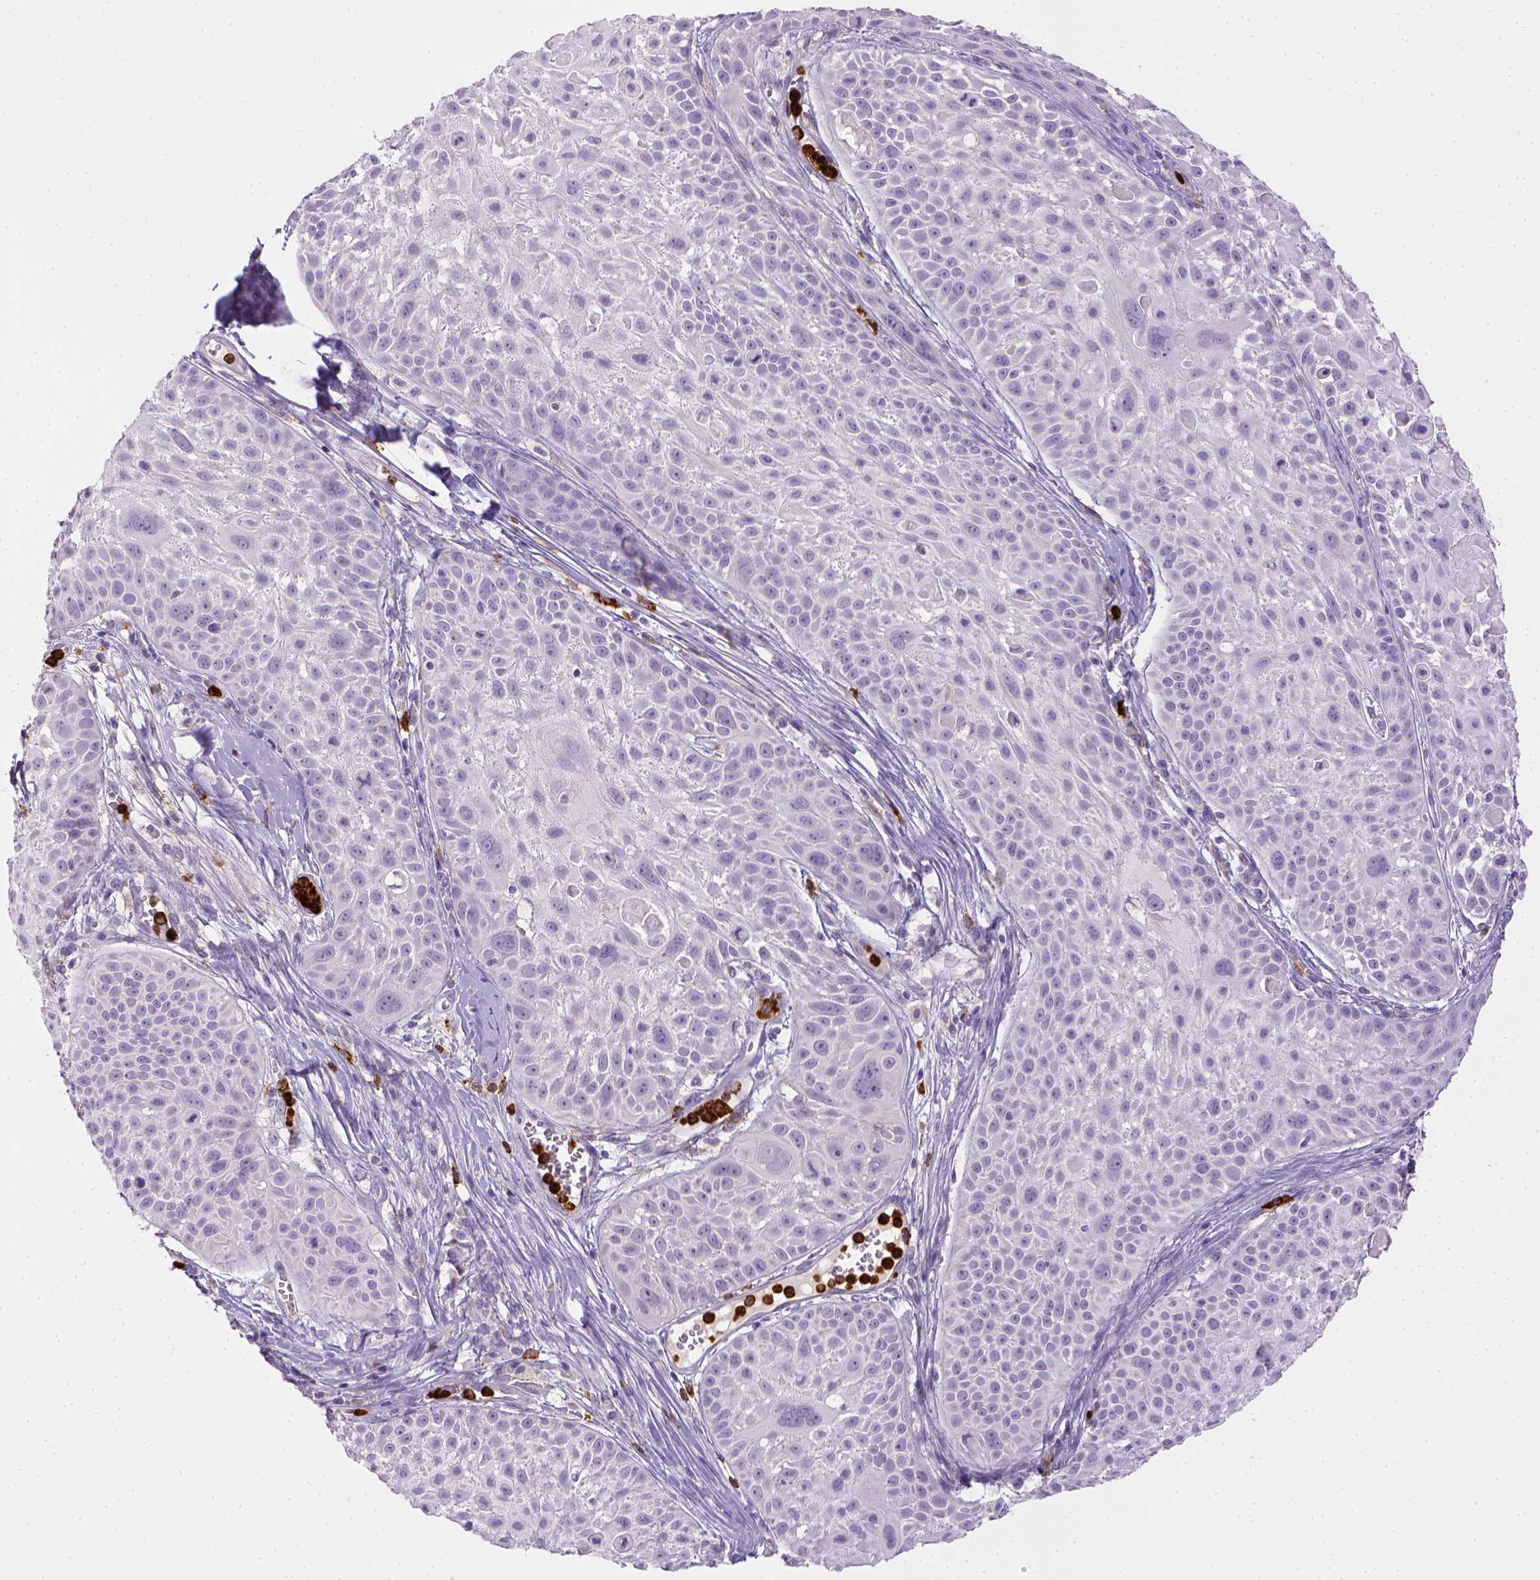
{"staining": {"intensity": "negative", "quantity": "none", "location": "none"}, "tissue": "skin cancer", "cell_type": "Tumor cells", "image_type": "cancer", "snomed": [{"axis": "morphology", "description": "Squamous cell carcinoma, NOS"}, {"axis": "topography", "description": "Skin"}, {"axis": "topography", "description": "Anal"}], "caption": "Tumor cells show no significant protein positivity in skin cancer (squamous cell carcinoma).", "gene": "ITGAM", "patient": {"sex": "female", "age": 75}}